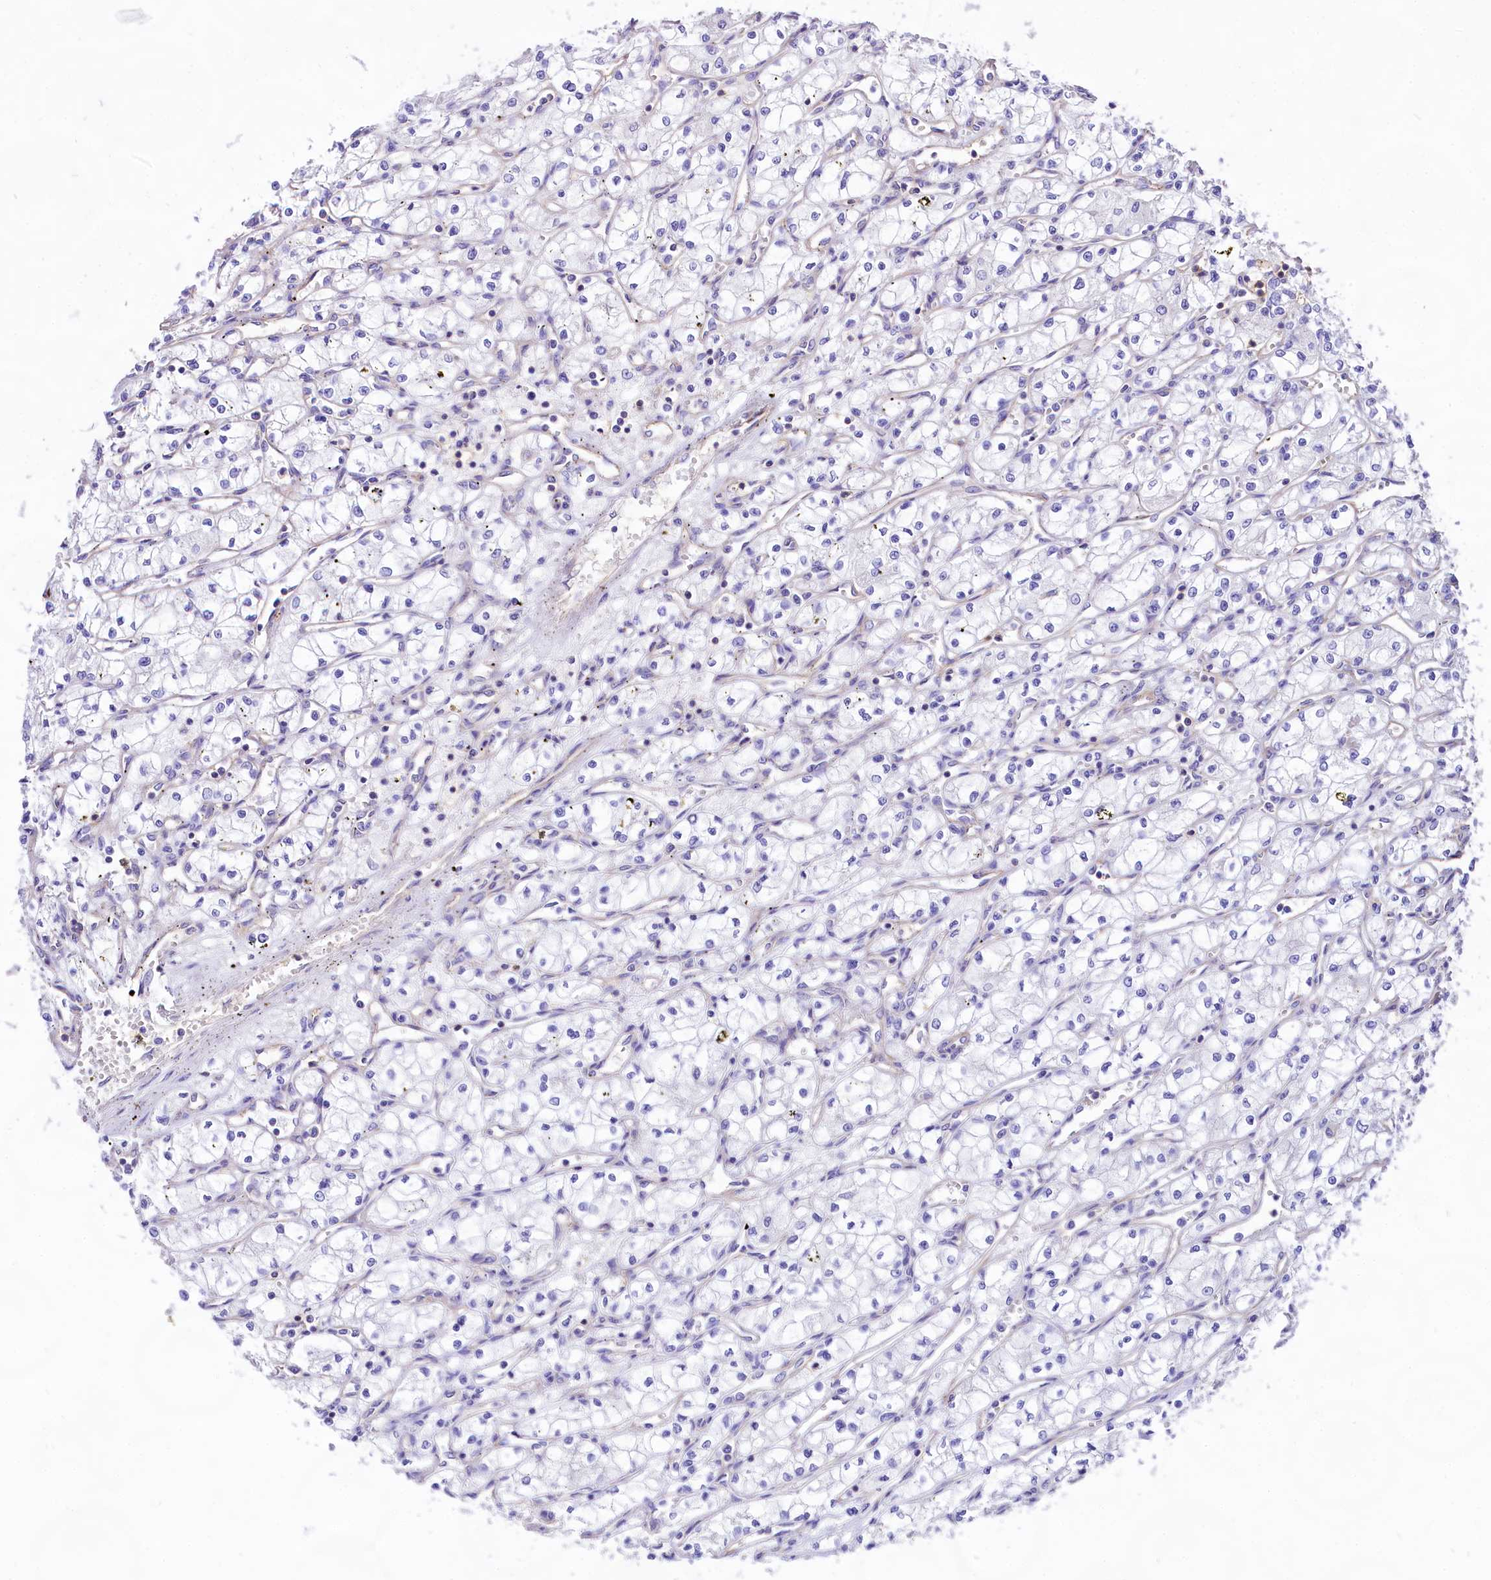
{"staining": {"intensity": "negative", "quantity": "none", "location": "none"}, "tissue": "renal cancer", "cell_type": "Tumor cells", "image_type": "cancer", "snomed": [{"axis": "morphology", "description": "Adenocarcinoma, NOS"}, {"axis": "topography", "description": "Kidney"}], "caption": "DAB (3,3'-diaminobenzidine) immunohistochemical staining of human renal adenocarcinoma exhibits no significant positivity in tumor cells. (DAB immunohistochemistry (IHC), high magnification).", "gene": "CD99", "patient": {"sex": "male", "age": 59}}